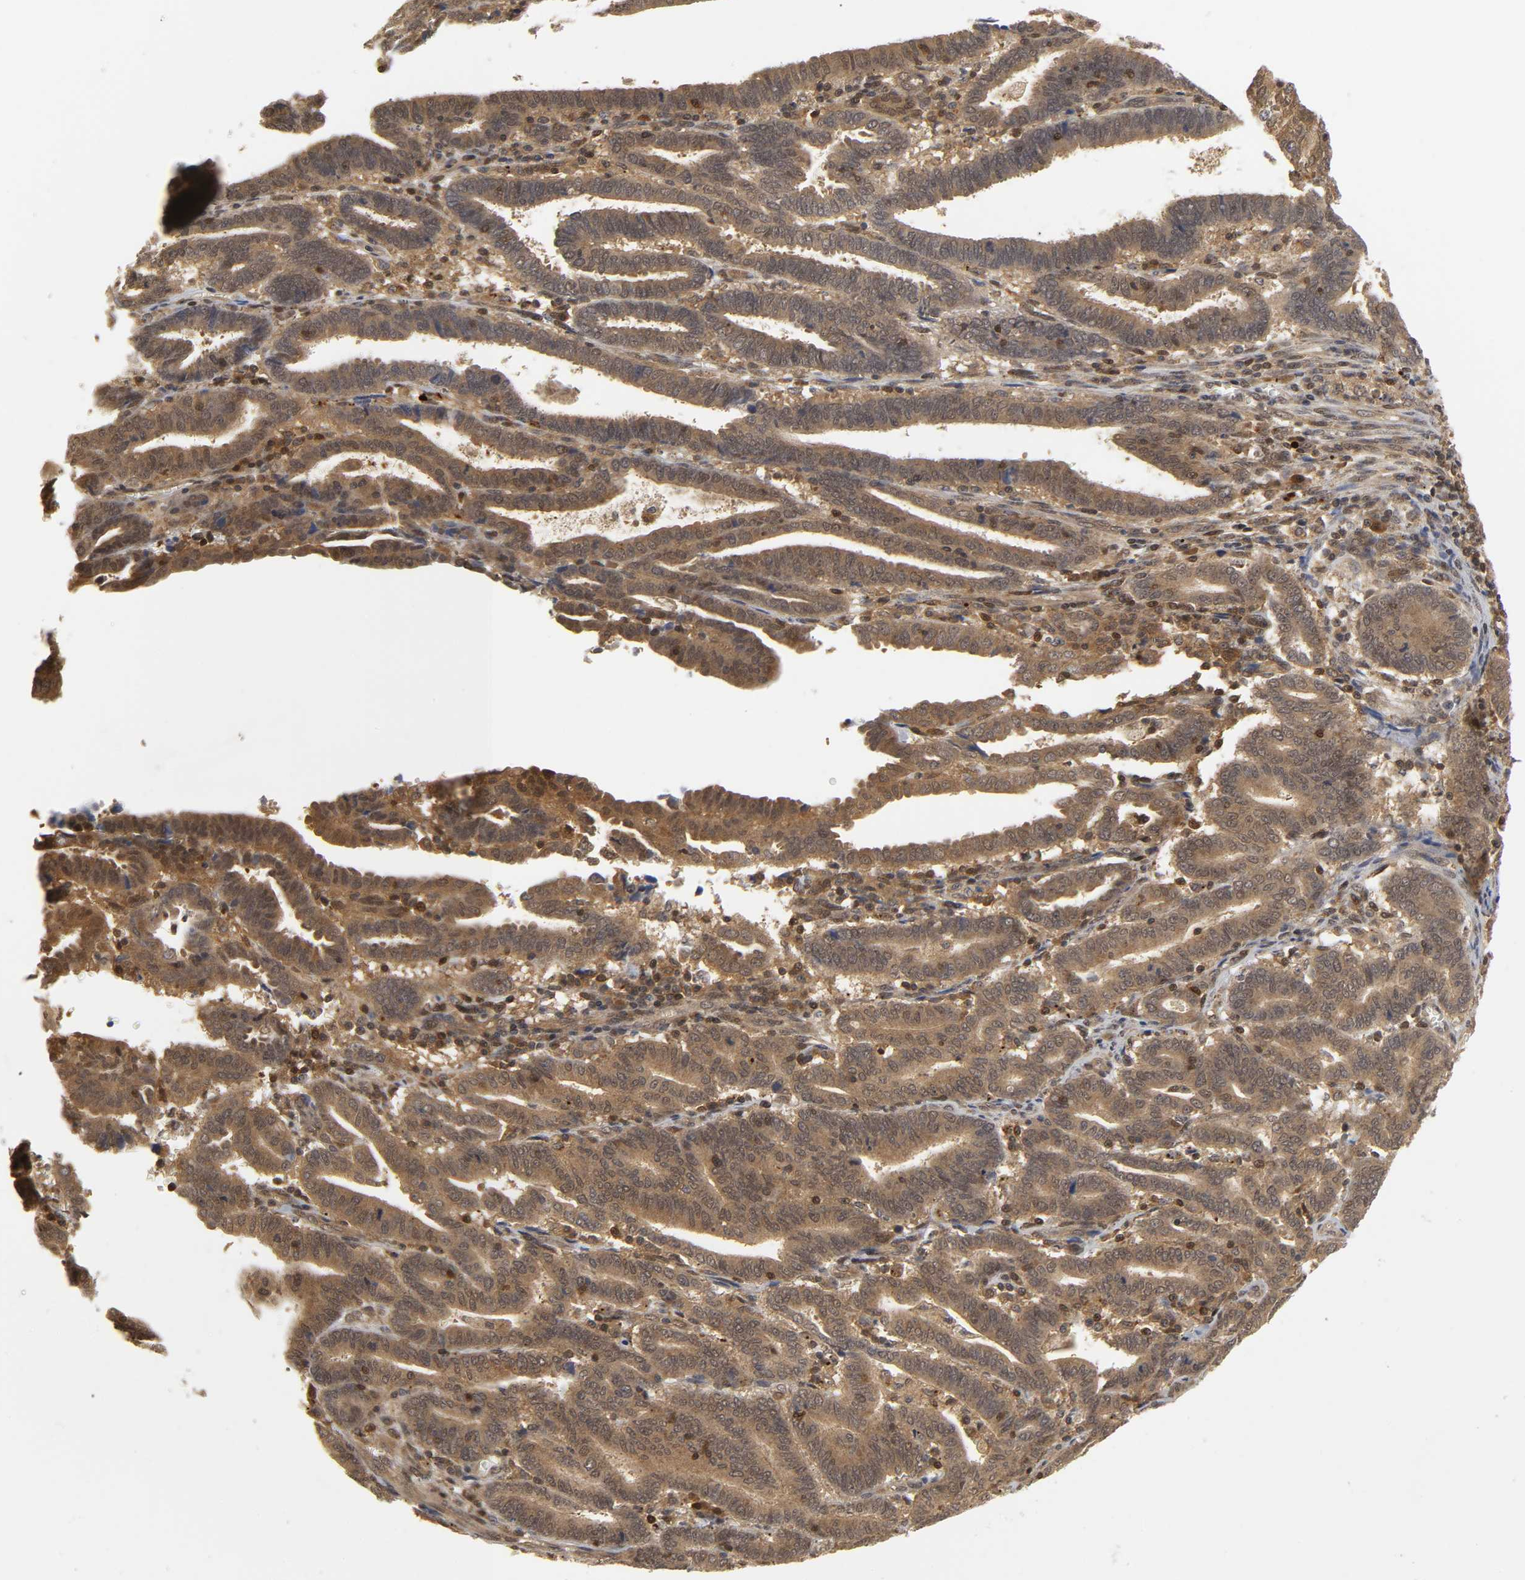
{"staining": {"intensity": "moderate", "quantity": ">75%", "location": "cytoplasmic/membranous"}, "tissue": "endometrial cancer", "cell_type": "Tumor cells", "image_type": "cancer", "snomed": [{"axis": "morphology", "description": "Adenocarcinoma, NOS"}, {"axis": "topography", "description": "Uterus"}], "caption": "Tumor cells reveal medium levels of moderate cytoplasmic/membranous expression in about >75% of cells in adenocarcinoma (endometrial).", "gene": "PARK7", "patient": {"sex": "female", "age": 83}}